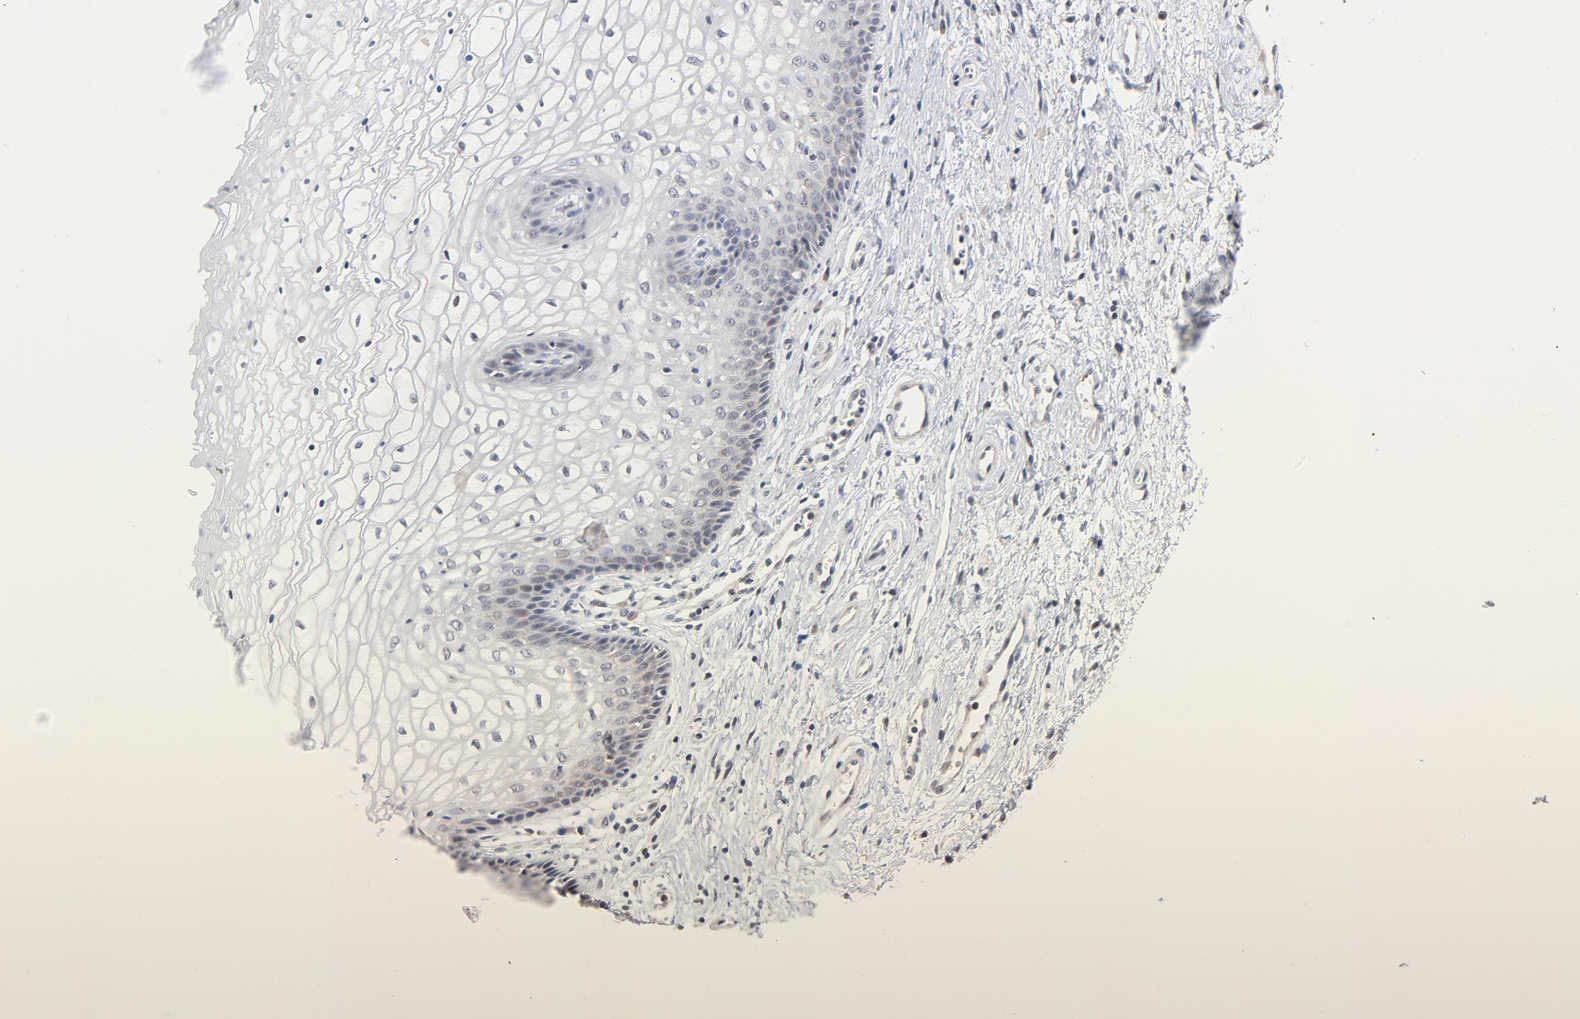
{"staining": {"intensity": "negative", "quantity": "none", "location": "none"}, "tissue": "vagina", "cell_type": "Squamous epithelial cells", "image_type": "normal", "snomed": [{"axis": "morphology", "description": "Normal tissue, NOS"}, {"axis": "topography", "description": "Vagina"}], "caption": "Immunohistochemistry (IHC) micrograph of normal human vagina stained for a protein (brown), which demonstrates no staining in squamous epithelial cells.", "gene": "MSL2", "patient": {"sex": "female", "age": 34}}